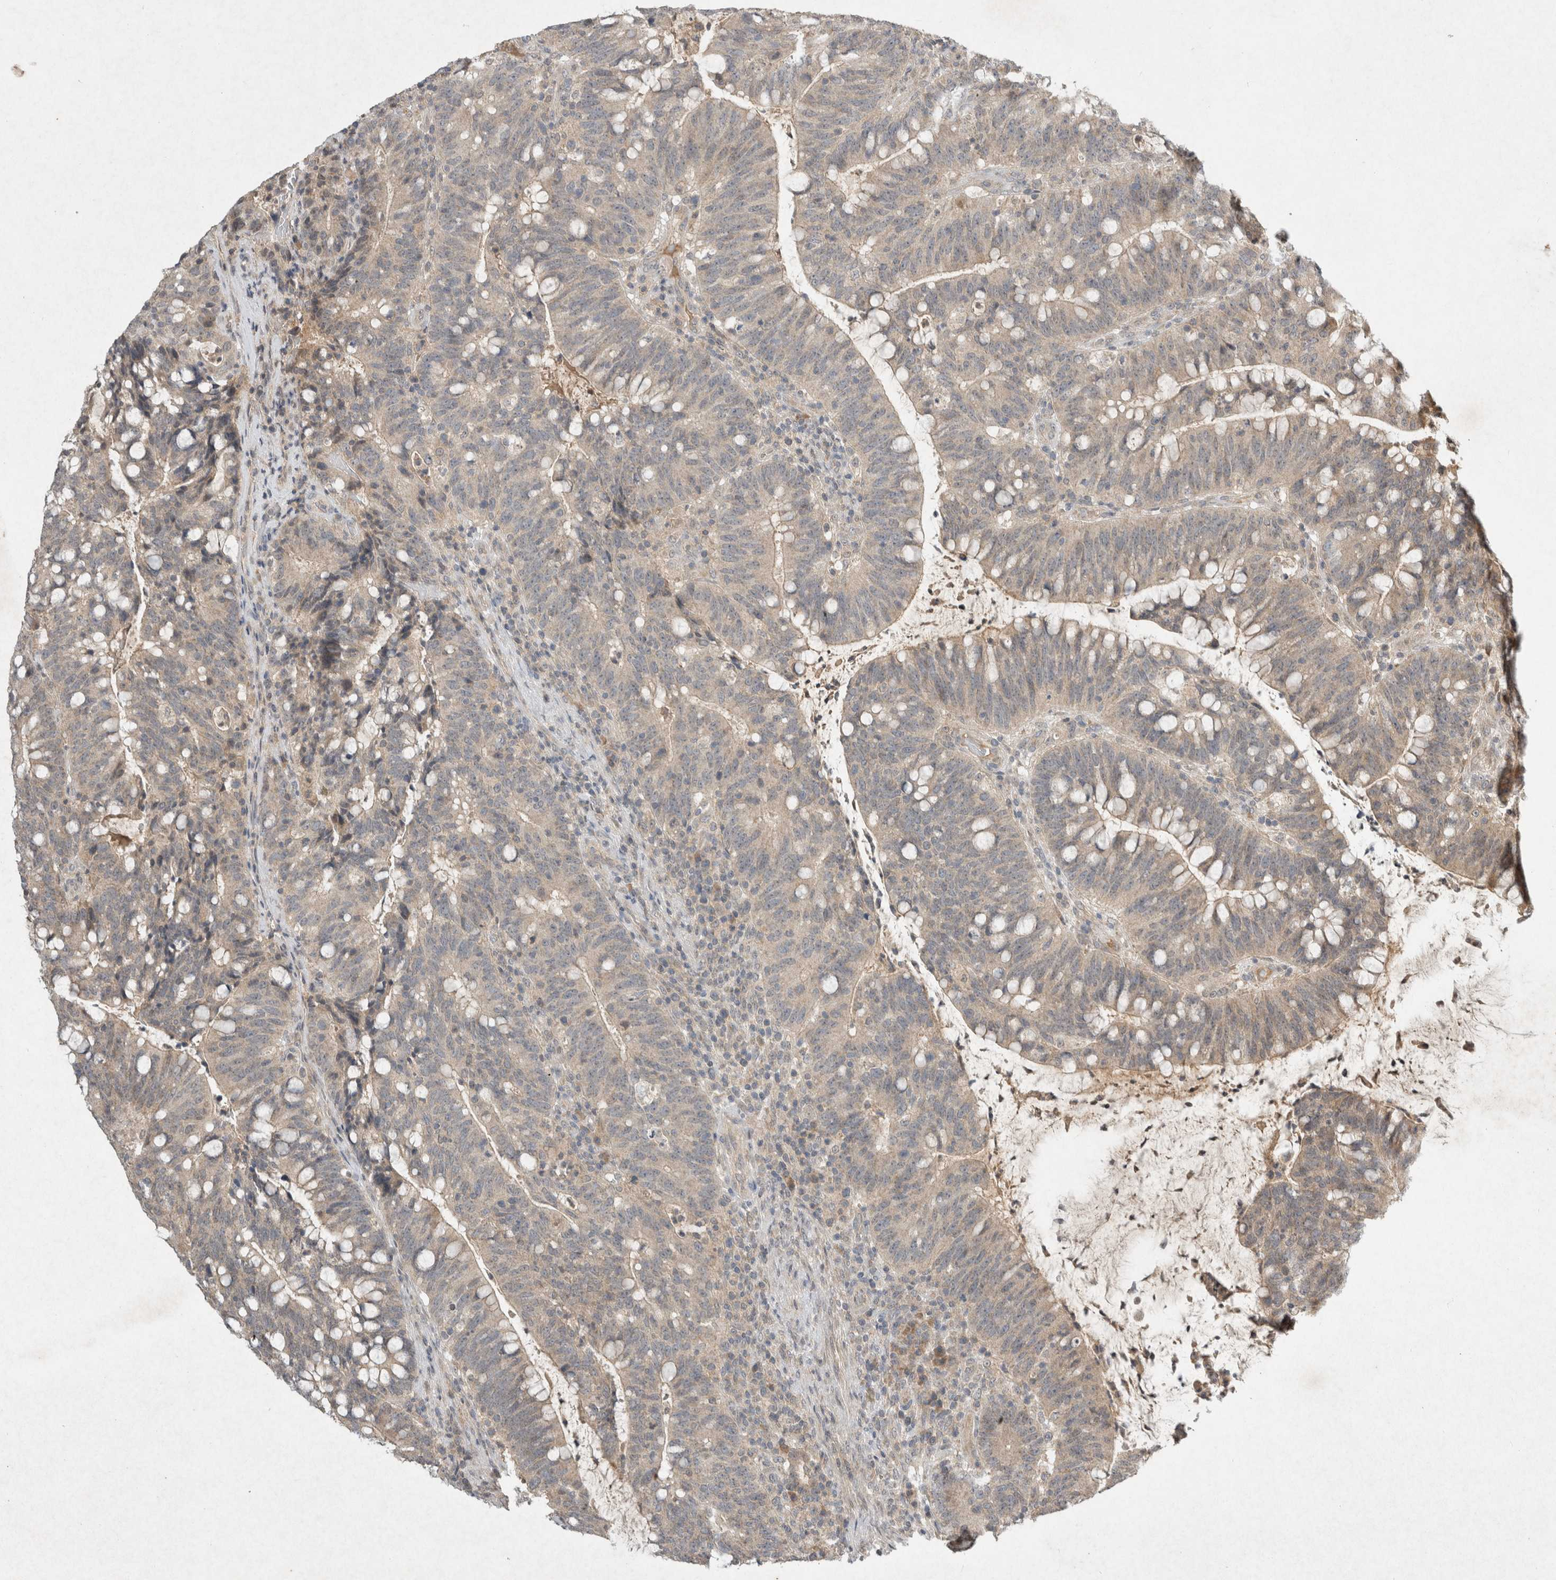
{"staining": {"intensity": "weak", "quantity": "25%-75%", "location": "cytoplasmic/membranous"}, "tissue": "colorectal cancer", "cell_type": "Tumor cells", "image_type": "cancer", "snomed": [{"axis": "morphology", "description": "Adenocarcinoma, NOS"}, {"axis": "topography", "description": "Colon"}], "caption": "About 25%-75% of tumor cells in adenocarcinoma (colorectal) display weak cytoplasmic/membranous protein positivity as visualized by brown immunohistochemical staining.", "gene": "LOXL2", "patient": {"sex": "female", "age": 66}}